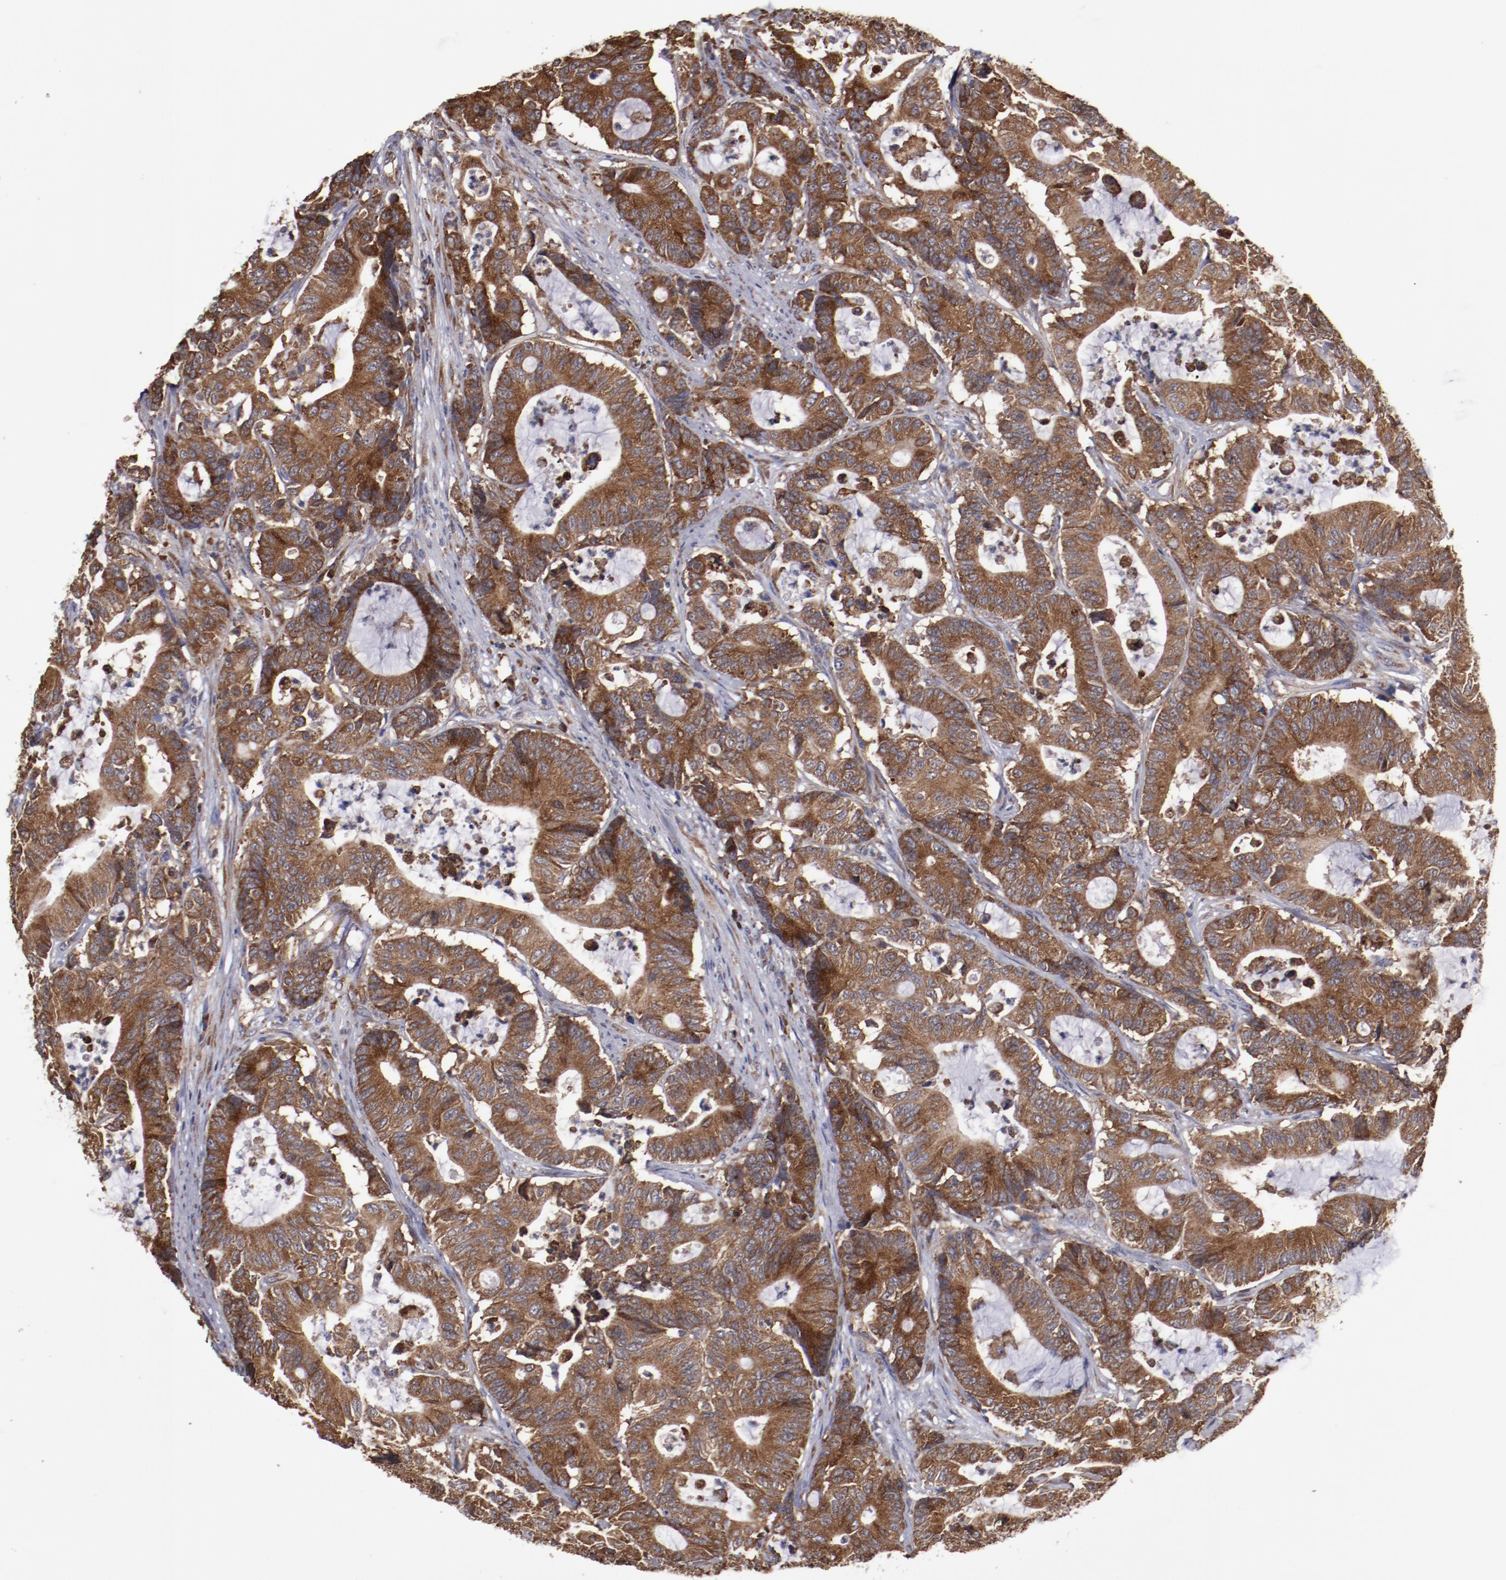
{"staining": {"intensity": "strong", "quantity": ">75%", "location": "cytoplasmic/membranous"}, "tissue": "colorectal cancer", "cell_type": "Tumor cells", "image_type": "cancer", "snomed": [{"axis": "morphology", "description": "Adenocarcinoma, NOS"}, {"axis": "topography", "description": "Colon"}], "caption": "There is high levels of strong cytoplasmic/membranous expression in tumor cells of colorectal adenocarcinoma, as demonstrated by immunohistochemical staining (brown color).", "gene": "RPS4Y1", "patient": {"sex": "female", "age": 84}}